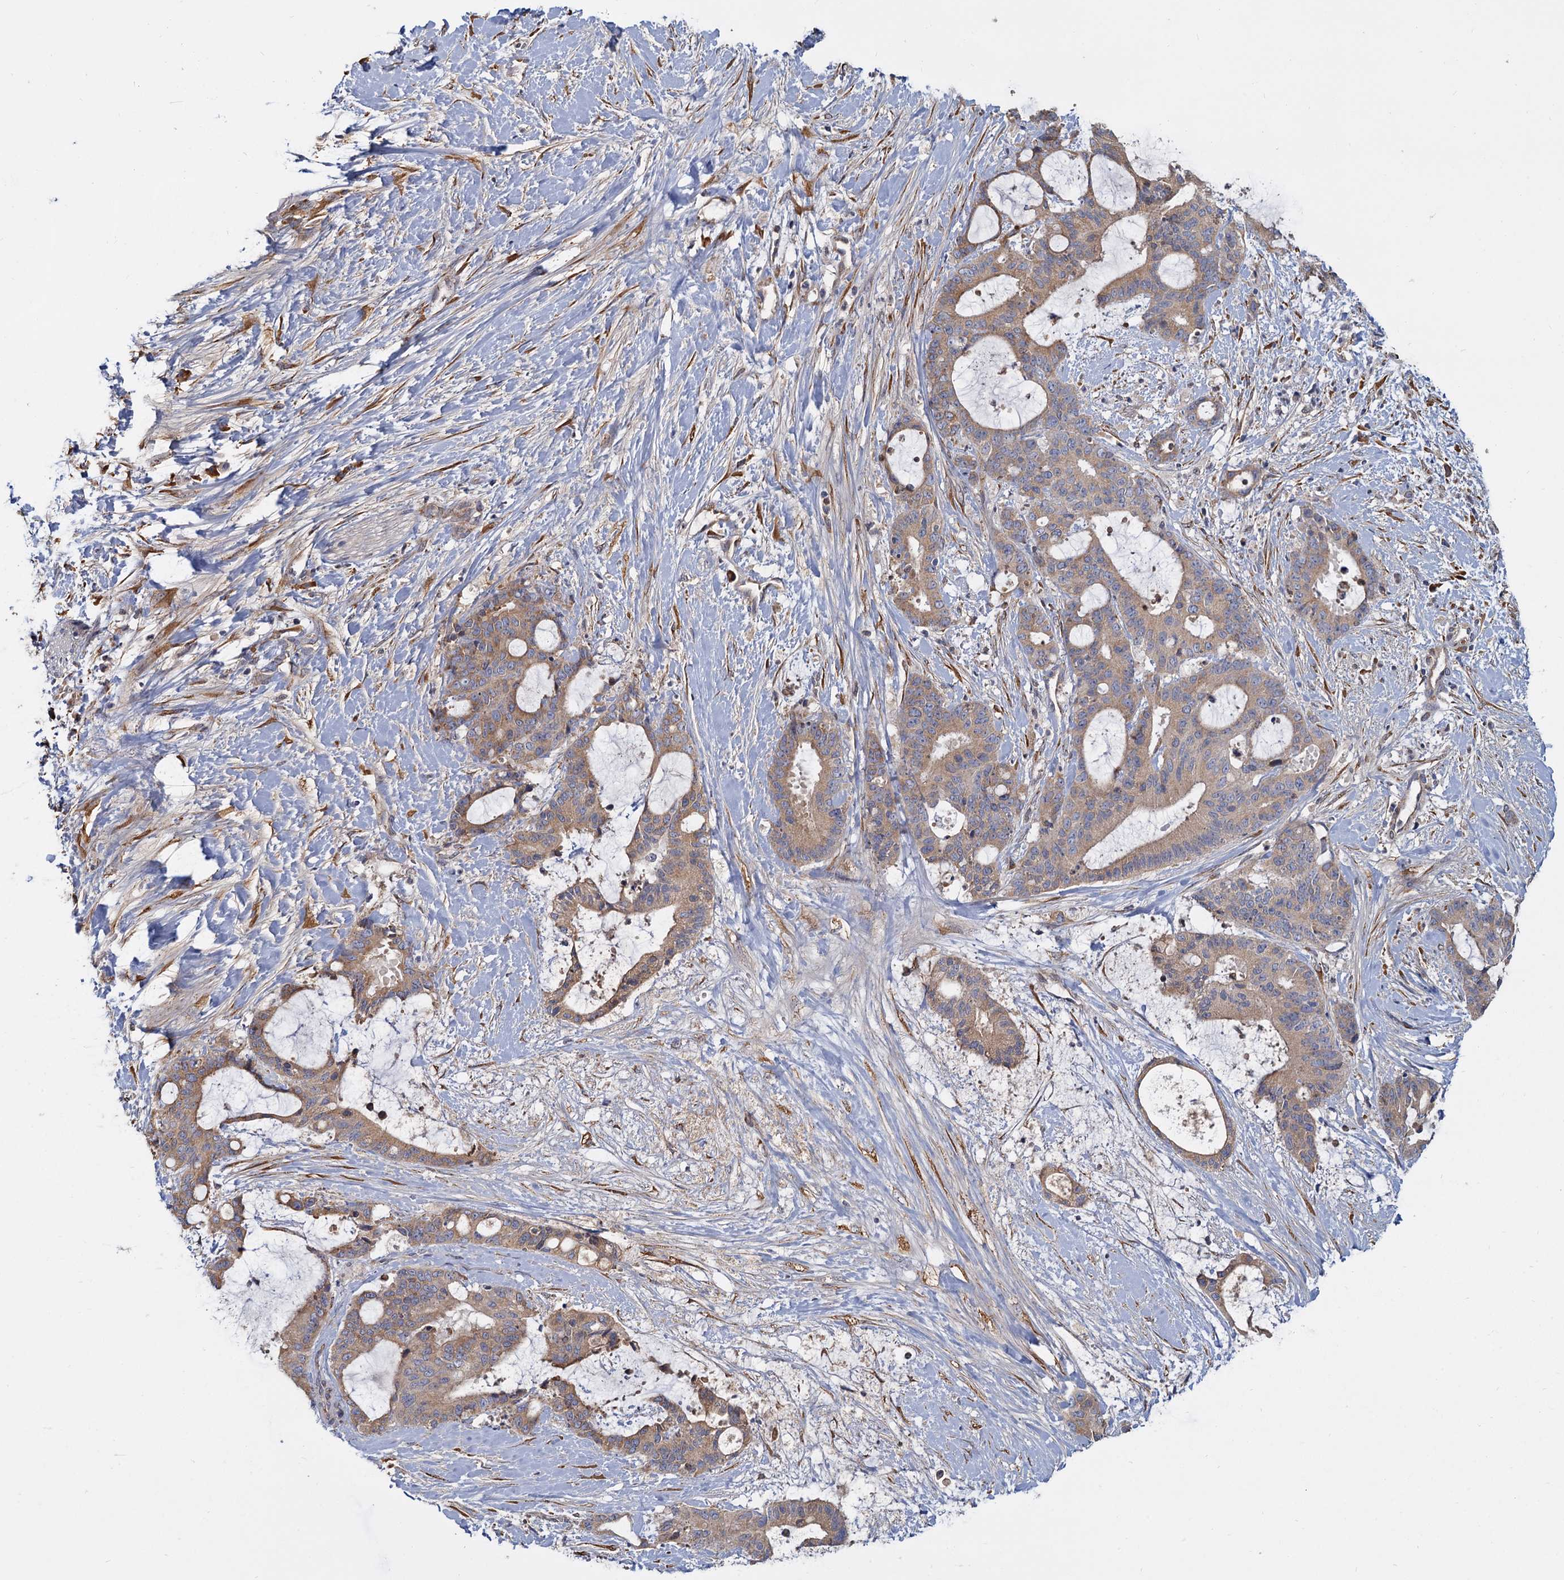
{"staining": {"intensity": "moderate", "quantity": ">75%", "location": "cytoplasmic/membranous"}, "tissue": "liver cancer", "cell_type": "Tumor cells", "image_type": "cancer", "snomed": [{"axis": "morphology", "description": "Normal tissue, NOS"}, {"axis": "morphology", "description": "Cholangiocarcinoma"}, {"axis": "topography", "description": "Liver"}, {"axis": "topography", "description": "Peripheral nerve tissue"}], "caption": "The photomicrograph shows staining of liver cancer, revealing moderate cytoplasmic/membranous protein positivity (brown color) within tumor cells.", "gene": "LRRC51", "patient": {"sex": "female", "age": 73}}